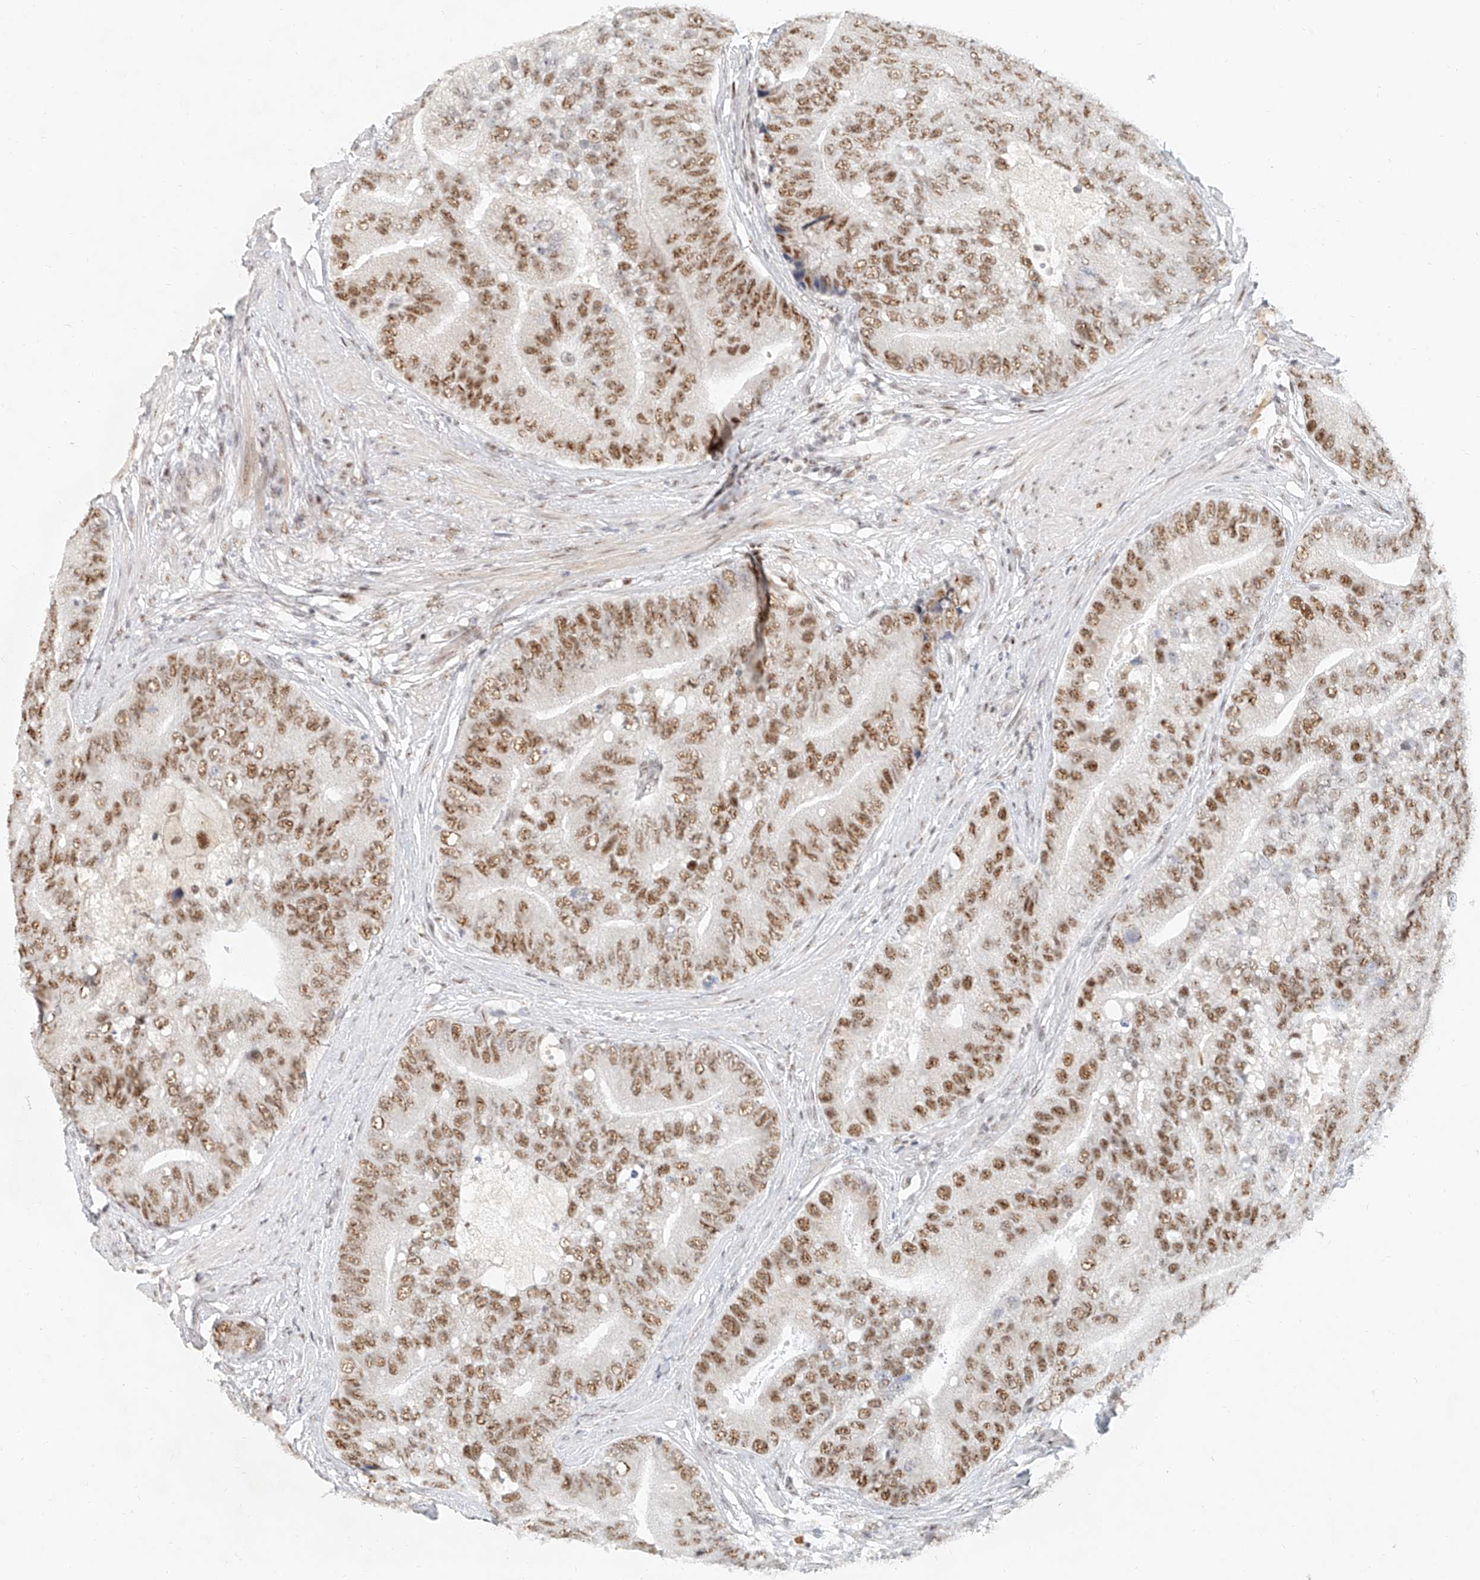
{"staining": {"intensity": "moderate", "quantity": ">75%", "location": "nuclear"}, "tissue": "prostate cancer", "cell_type": "Tumor cells", "image_type": "cancer", "snomed": [{"axis": "morphology", "description": "Adenocarcinoma, High grade"}, {"axis": "topography", "description": "Prostate"}], "caption": "A micrograph of prostate high-grade adenocarcinoma stained for a protein reveals moderate nuclear brown staining in tumor cells. (DAB (3,3'-diaminobenzidine) = brown stain, brightfield microscopy at high magnification).", "gene": "CXorf58", "patient": {"sex": "male", "age": 70}}